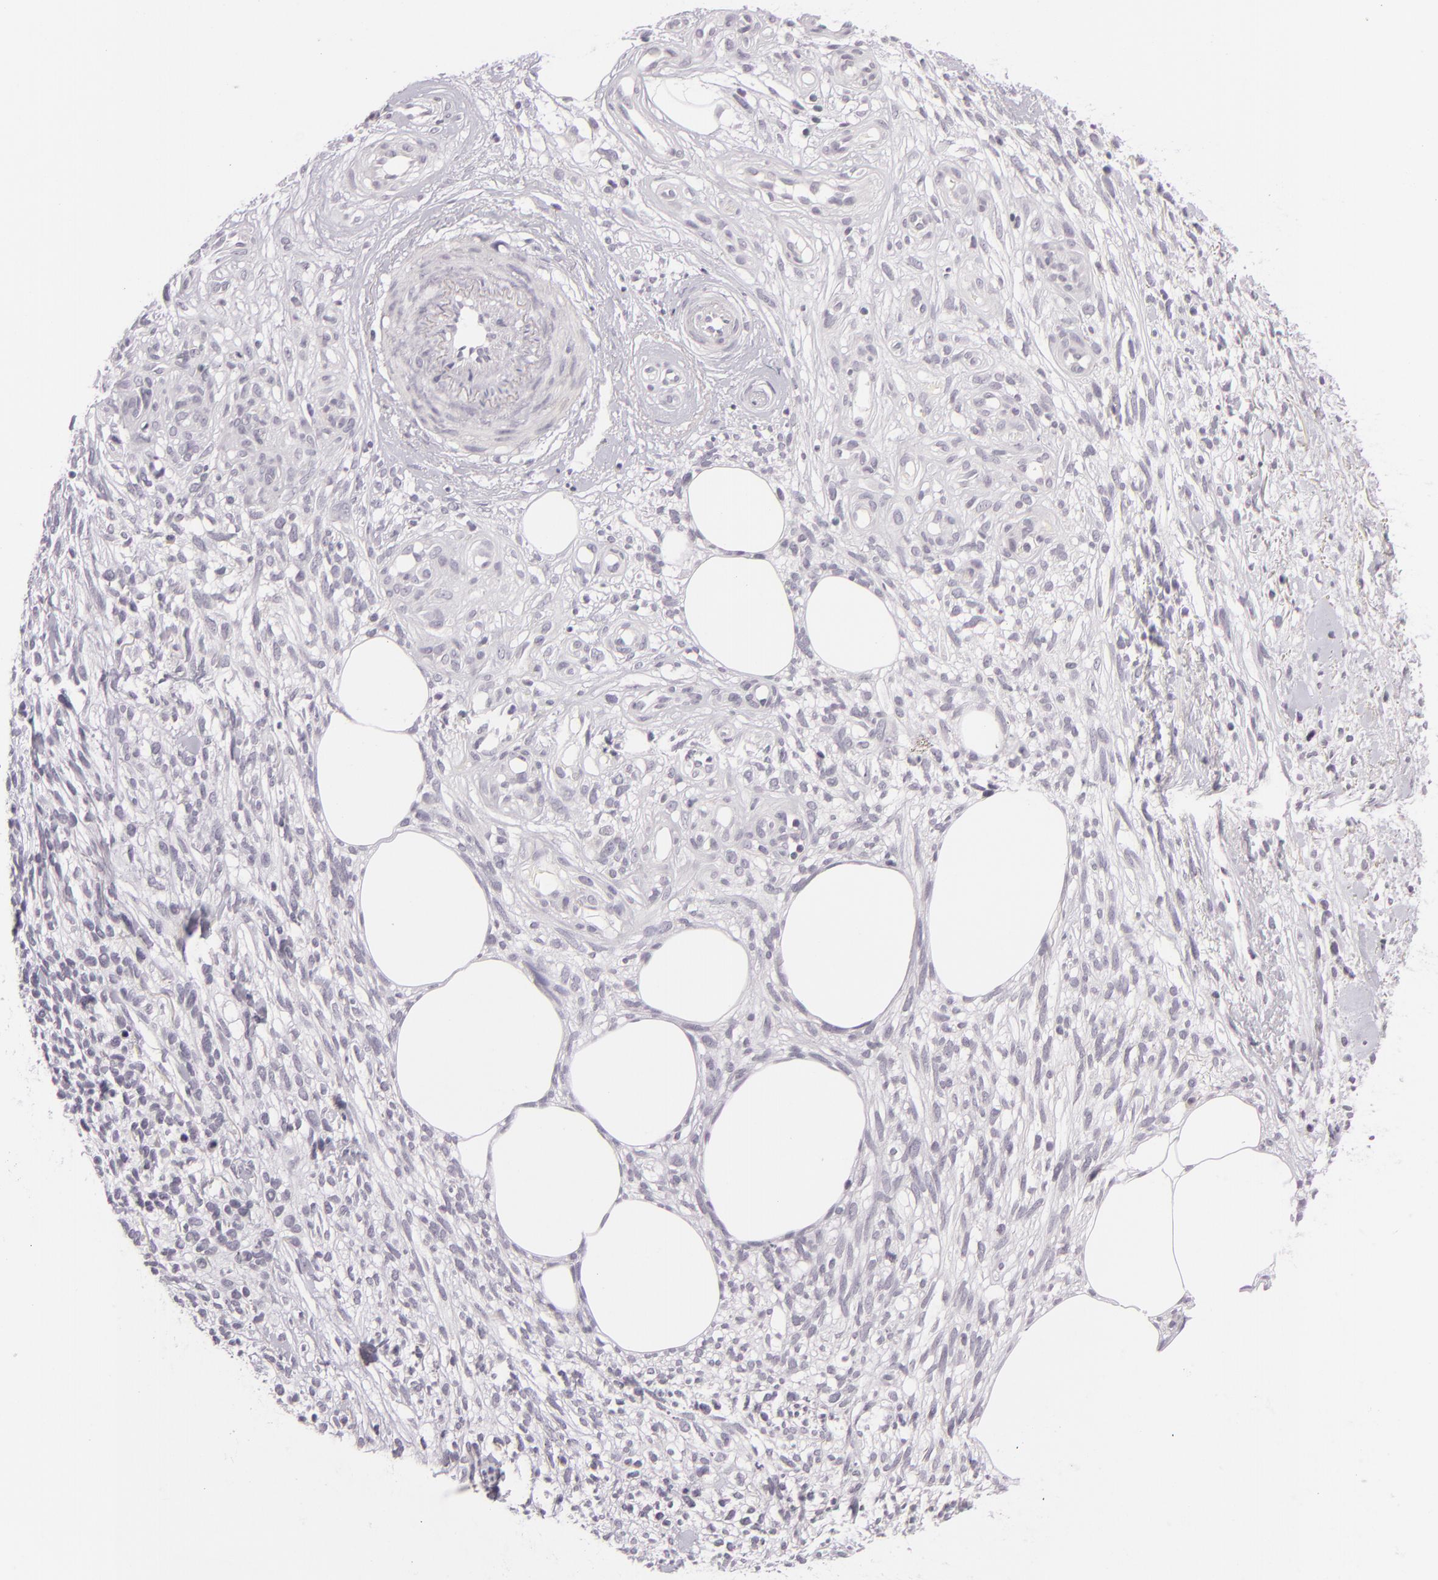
{"staining": {"intensity": "negative", "quantity": "none", "location": "none"}, "tissue": "melanoma", "cell_type": "Tumor cells", "image_type": "cancer", "snomed": [{"axis": "morphology", "description": "Malignant melanoma, NOS"}, {"axis": "topography", "description": "Skin"}], "caption": "The micrograph reveals no significant expression in tumor cells of malignant melanoma.", "gene": "DAG1", "patient": {"sex": "female", "age": 85}}